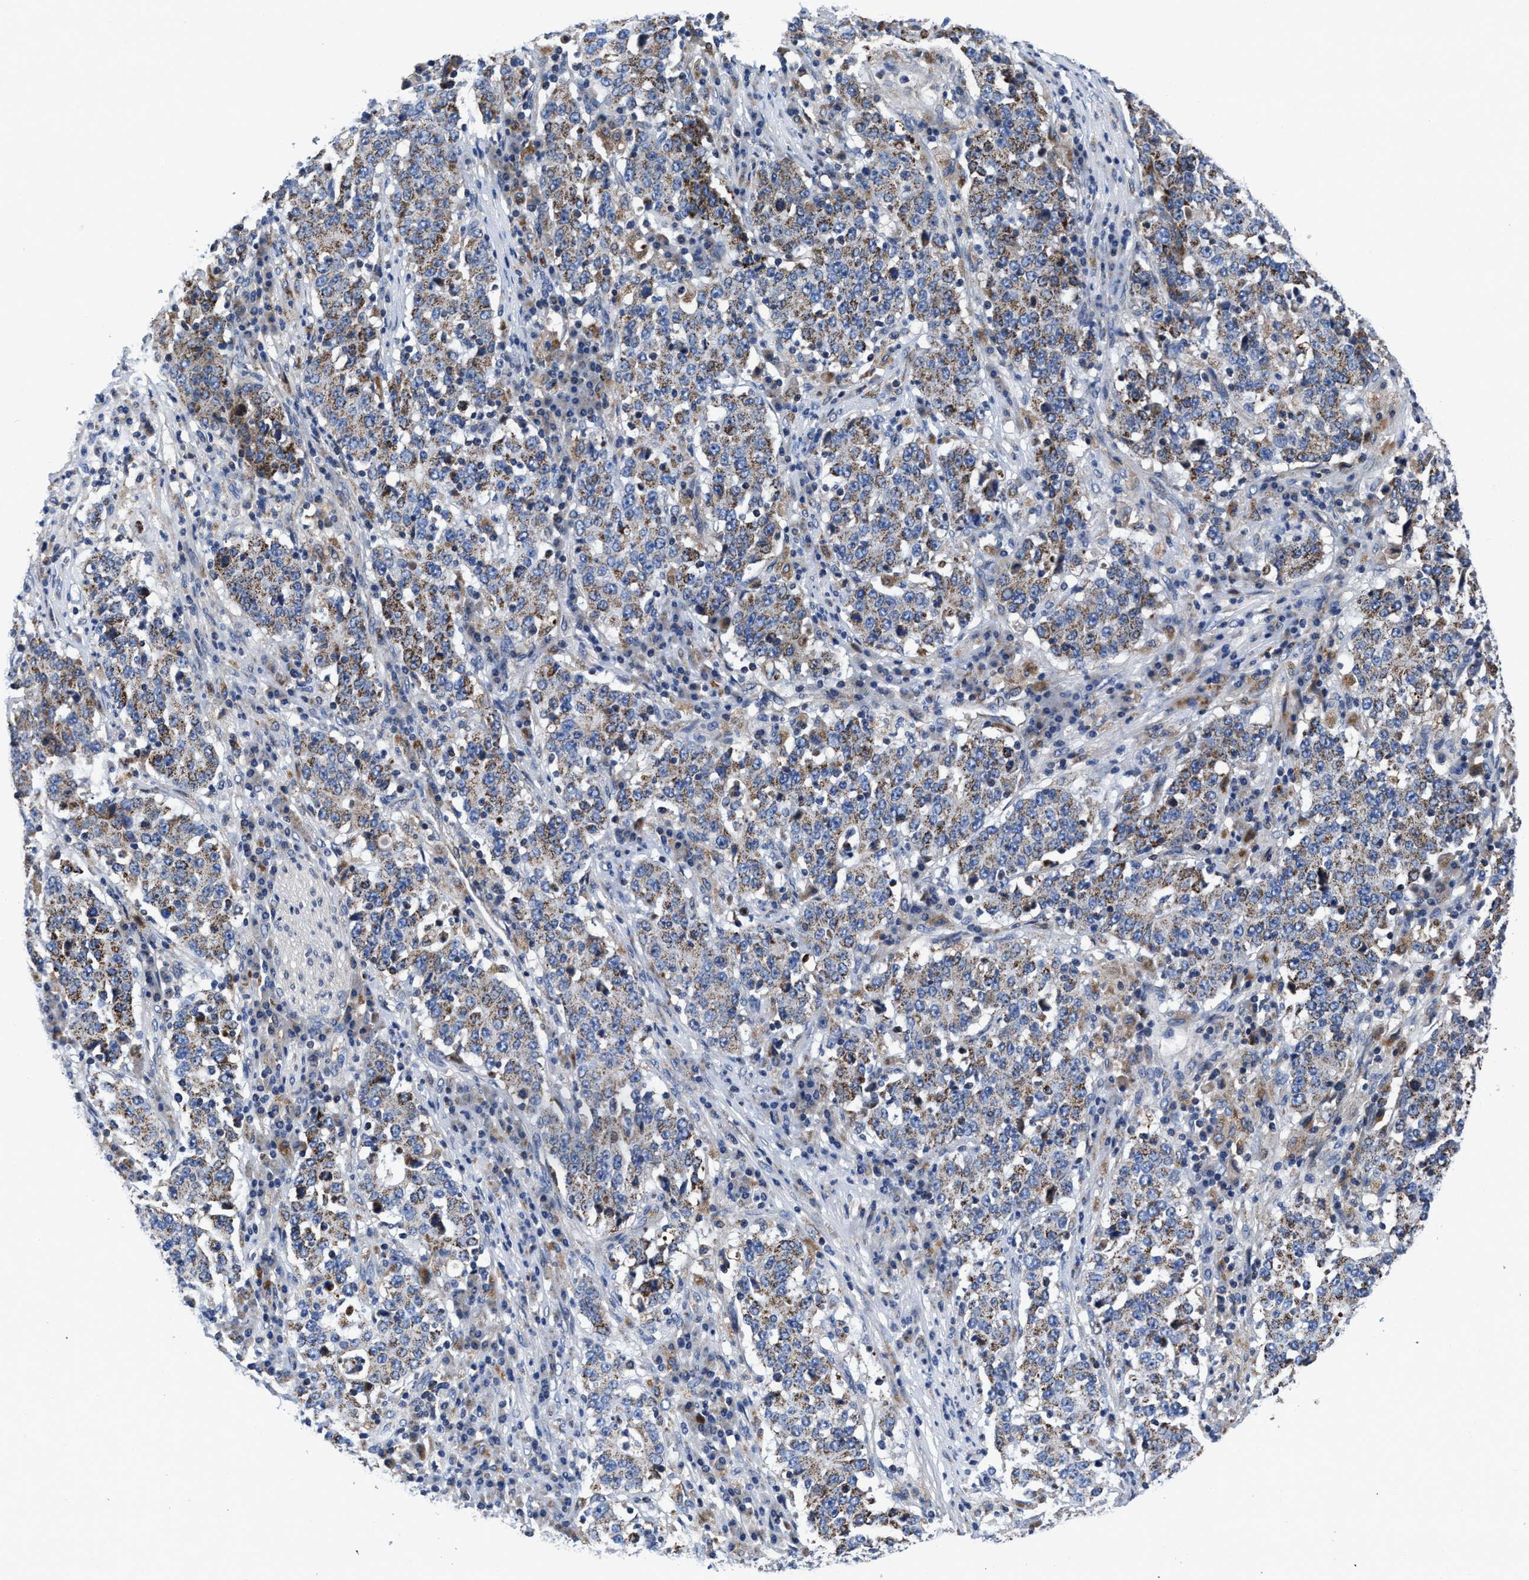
{"staining": {"intensity": "moderate", "quantity": ">75%", "location": "cytoplasmic/membranous"}, "tissue": "stomach cancer", "cell_type": "Tumor cells", "image_type": "cancer", "snomed": [{"axis": "morphology", "description": "Adenocarcinoma, NOS"}, {"axis": "topography", "description": "Stomach"}], "caption": "Protein analysis of stomach adenocarcinoma tissue demonstrates moderate cytoplasmic/membranous expression in about >75% of tumor cells.", "gene": "CACNA1D", "patient": {"sex": "male", "age": 59}}